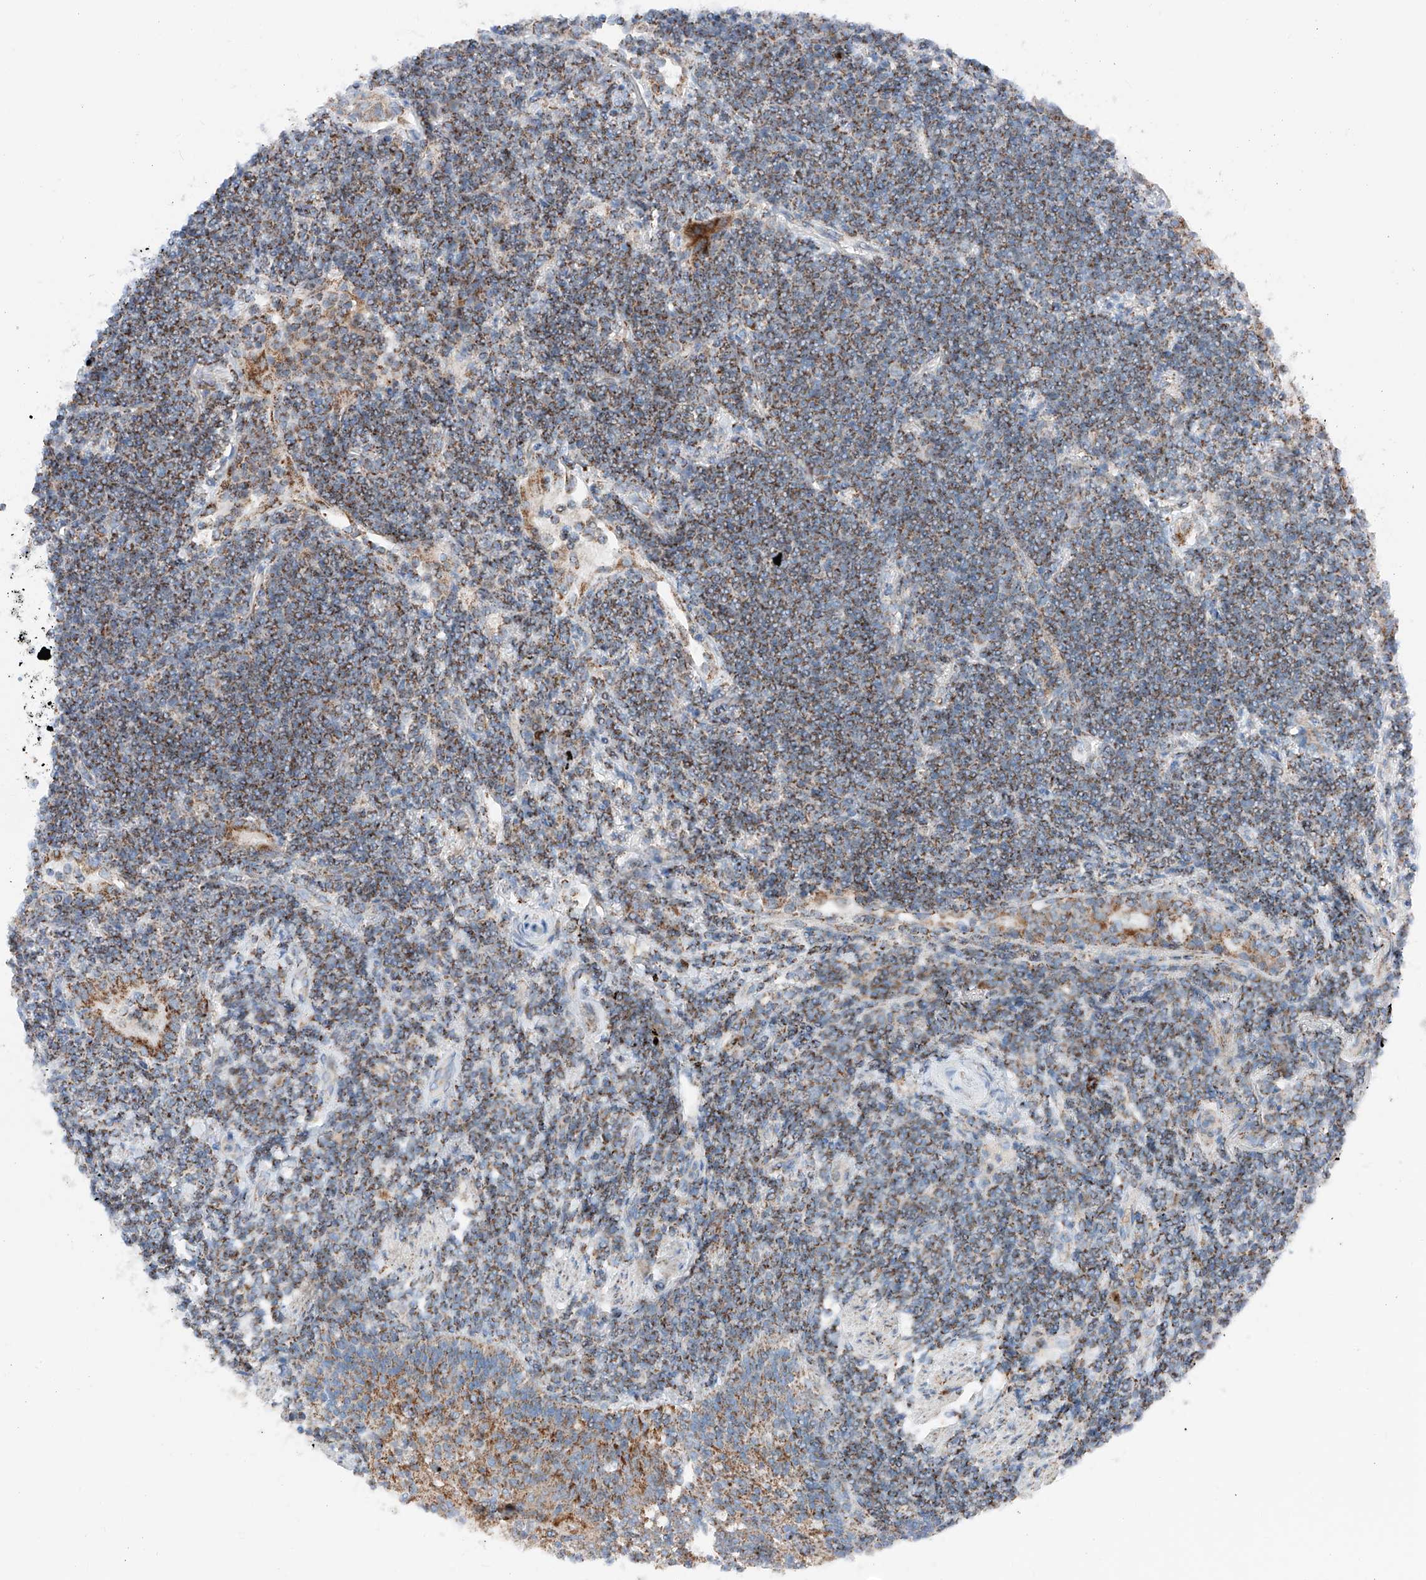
{"staining": {"intensity": "moderate", "quantity": ">75%", "location": "cytoplasmic/membranous"}, "tissue": "lymphoma", "cell_type": "Tumor cells", "image_type": "cancer", "snomed": [{"axis": "morphology", "description": "Malignant lymphoma, non-Hodgkin's type, Low grade"}, {"axis": "topography", "description": "Lung"}], "caption": "High-magnification brightfield microscopy of malignant lymphoma, non-Hodgkin's type (low-grade) stained with DAB (brown) and counterstained with hematoxylin (blue). tumor cells exhibit moderate cytoplasmic/membranous expression is identified in approximately>75% of cells.", "gene": "MRAP", "patient": {"sex": "female", "age": 71}}